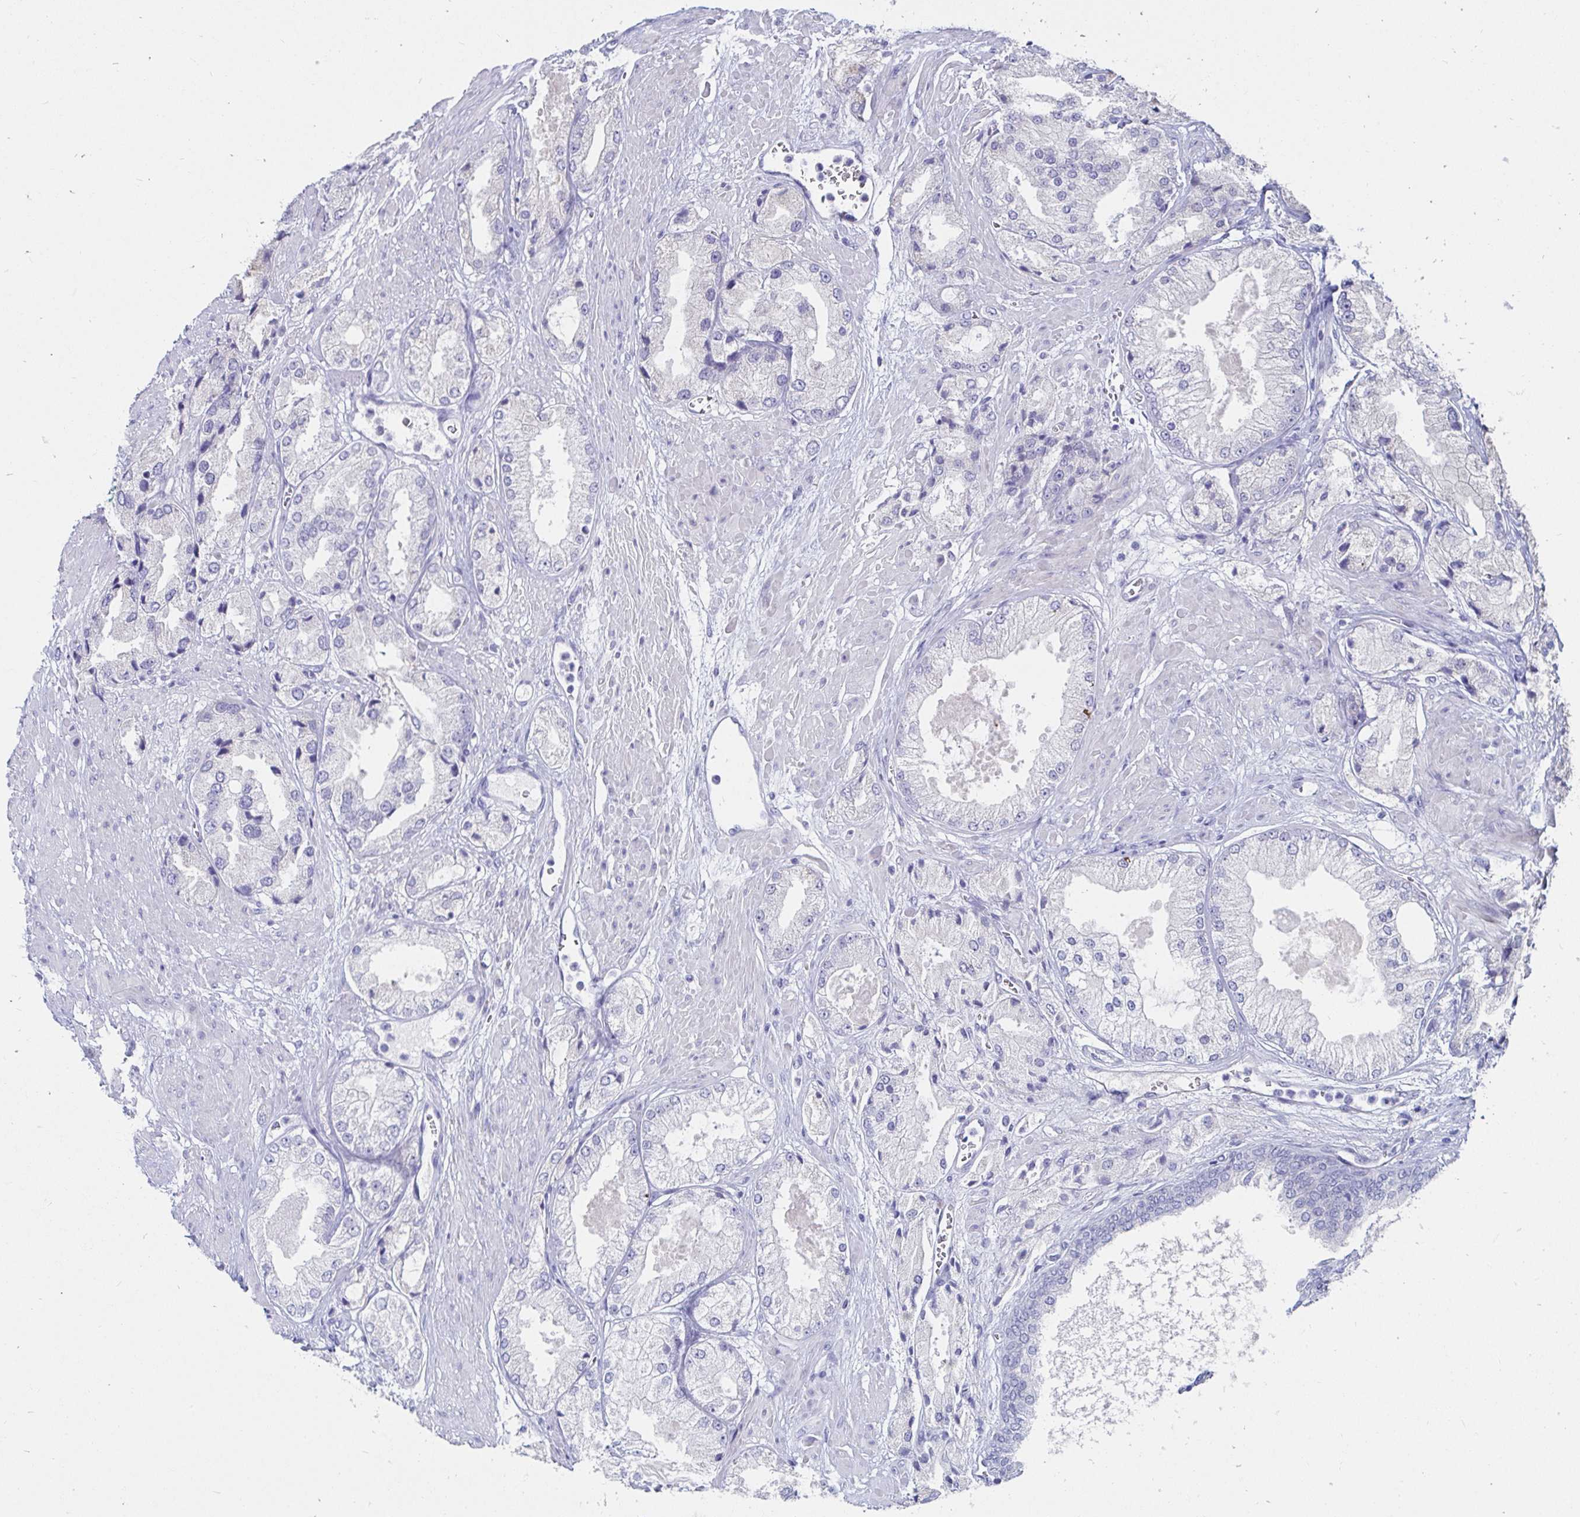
{"staining": {"intensity": "negative", "quantity": "none", "location": "none"}, "tissue": "prostate cancer", "cell_type": "Tumor cells", "image_type": "cancer", "snomed": [{"axis": "morphology", "description": "Adenocarcinoma, High grade"}, {"axis": "topography", "description": "Prostate"}], "caption": "There is no significant staining in tumor cells of high-grade adenocarcinoma (prostate).", "gene": "C4orf17", "patient": {"sex": "male", "age": 68}}